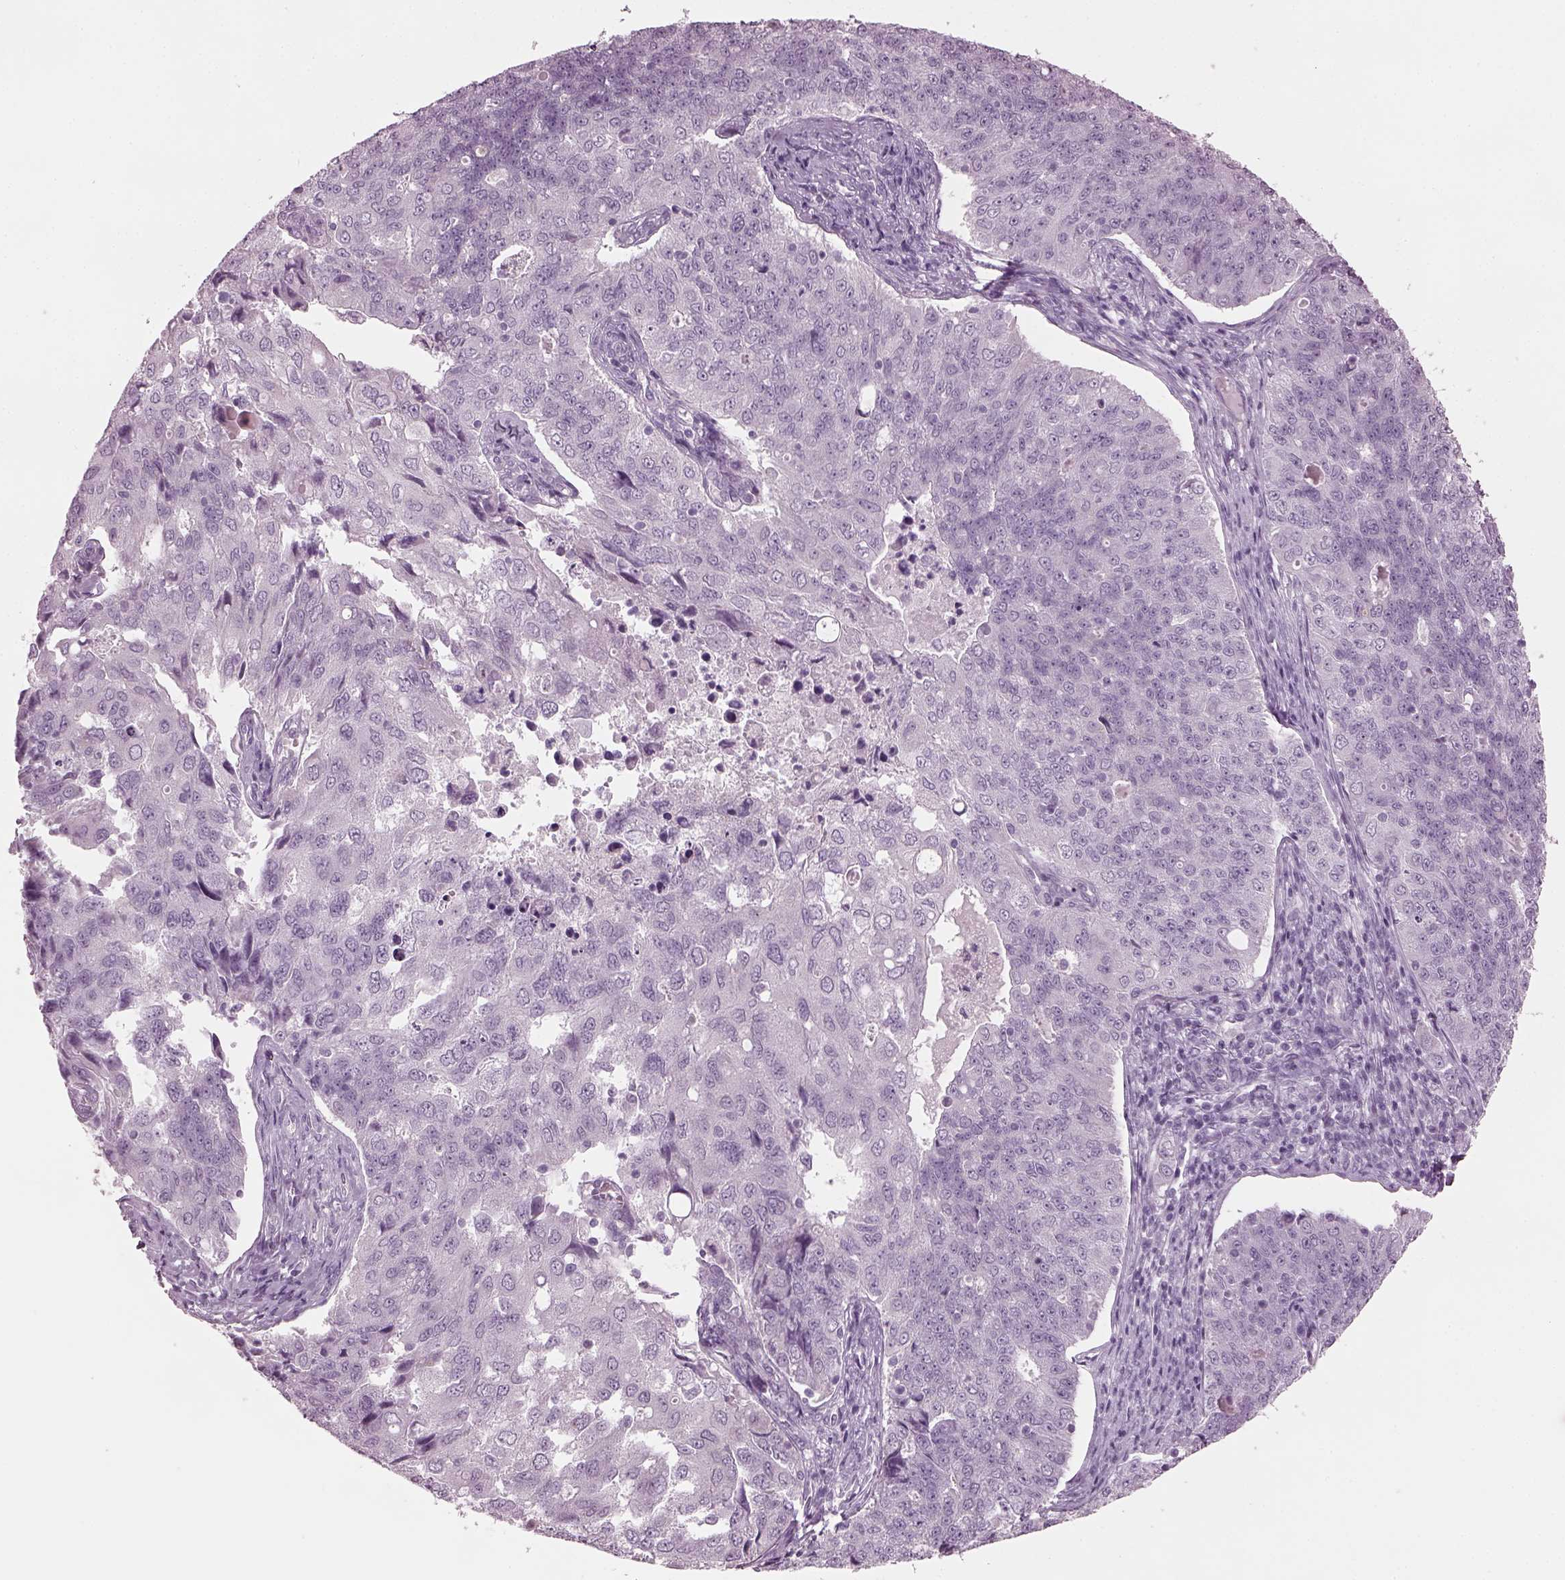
{"staining": {"intensity": "negative", "quantity": "none", "location": "none"}, "tissue": "endometrial cancer", "cell_type": "Tumor cells", "image_type": "cancer", "snomed": [{"axis": "morphology", "description": "Adenocarcinoma, NOS"}, {"axis": "topography", "description": "Endometrium"}], "caption": "Tumor cells are negative for brown protein staining in endometrial cancer.", "gene": "PDC", "patient": {"sex": "female", "age": 43}}